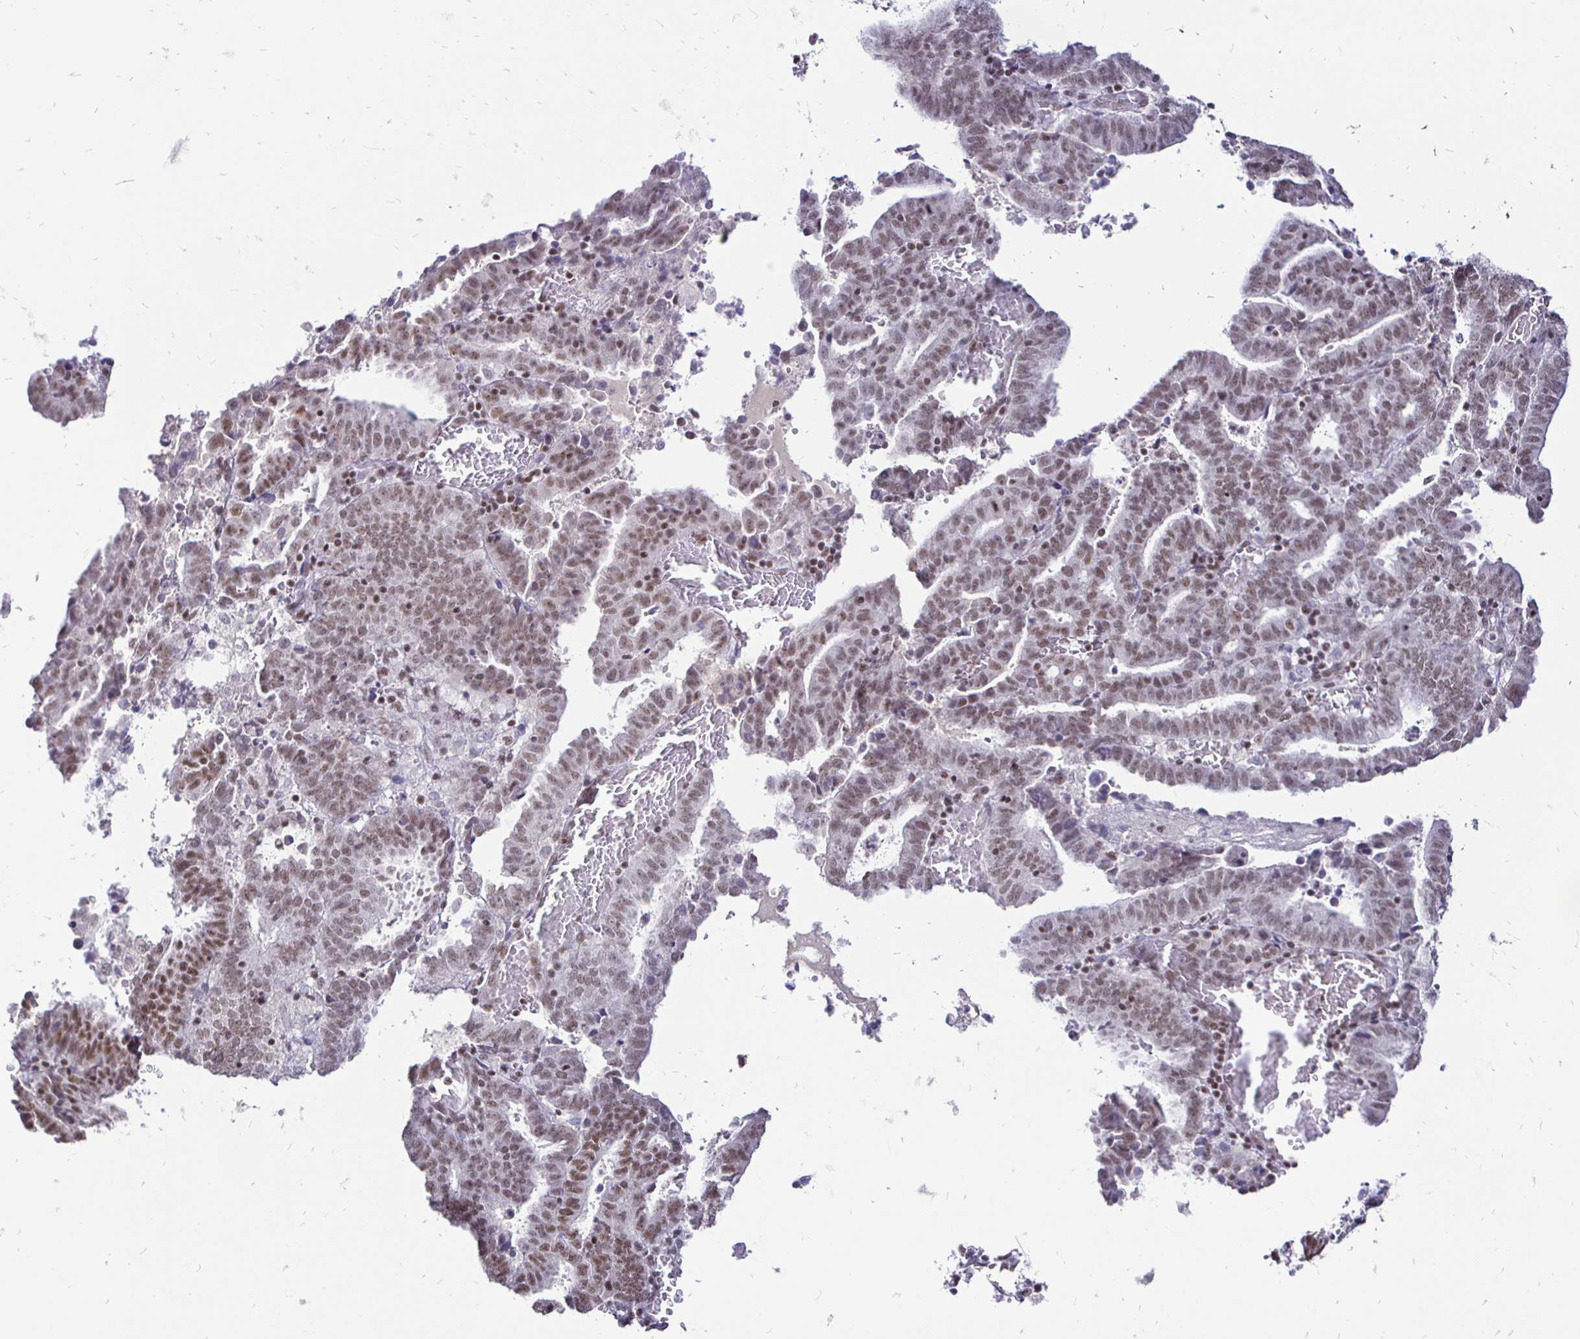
{"staining": {"intensity": "weak", "quantity": ">75%", "location": "nuclear"}, "tissue": "endometrial cancer", "cell_type": "Tumor cells", "image_type": "cancer", "snomed": [{"axis": "morphology", "description": "Adenocarcinoma, NOS"}, {"axis": "topography", "description": "Uterus"}], "caption": "The photomicrograph shows staining of adenocarcinoma (endometrial), revealing weak nuclear protein expression (brown color) within tumor cells. (DAB (3,3'-diaminobenzidine) IHC with brightfield microscopy, high magnification).", "gene": "SIN3A", "patient": {"sex": "female", "age": 83}}